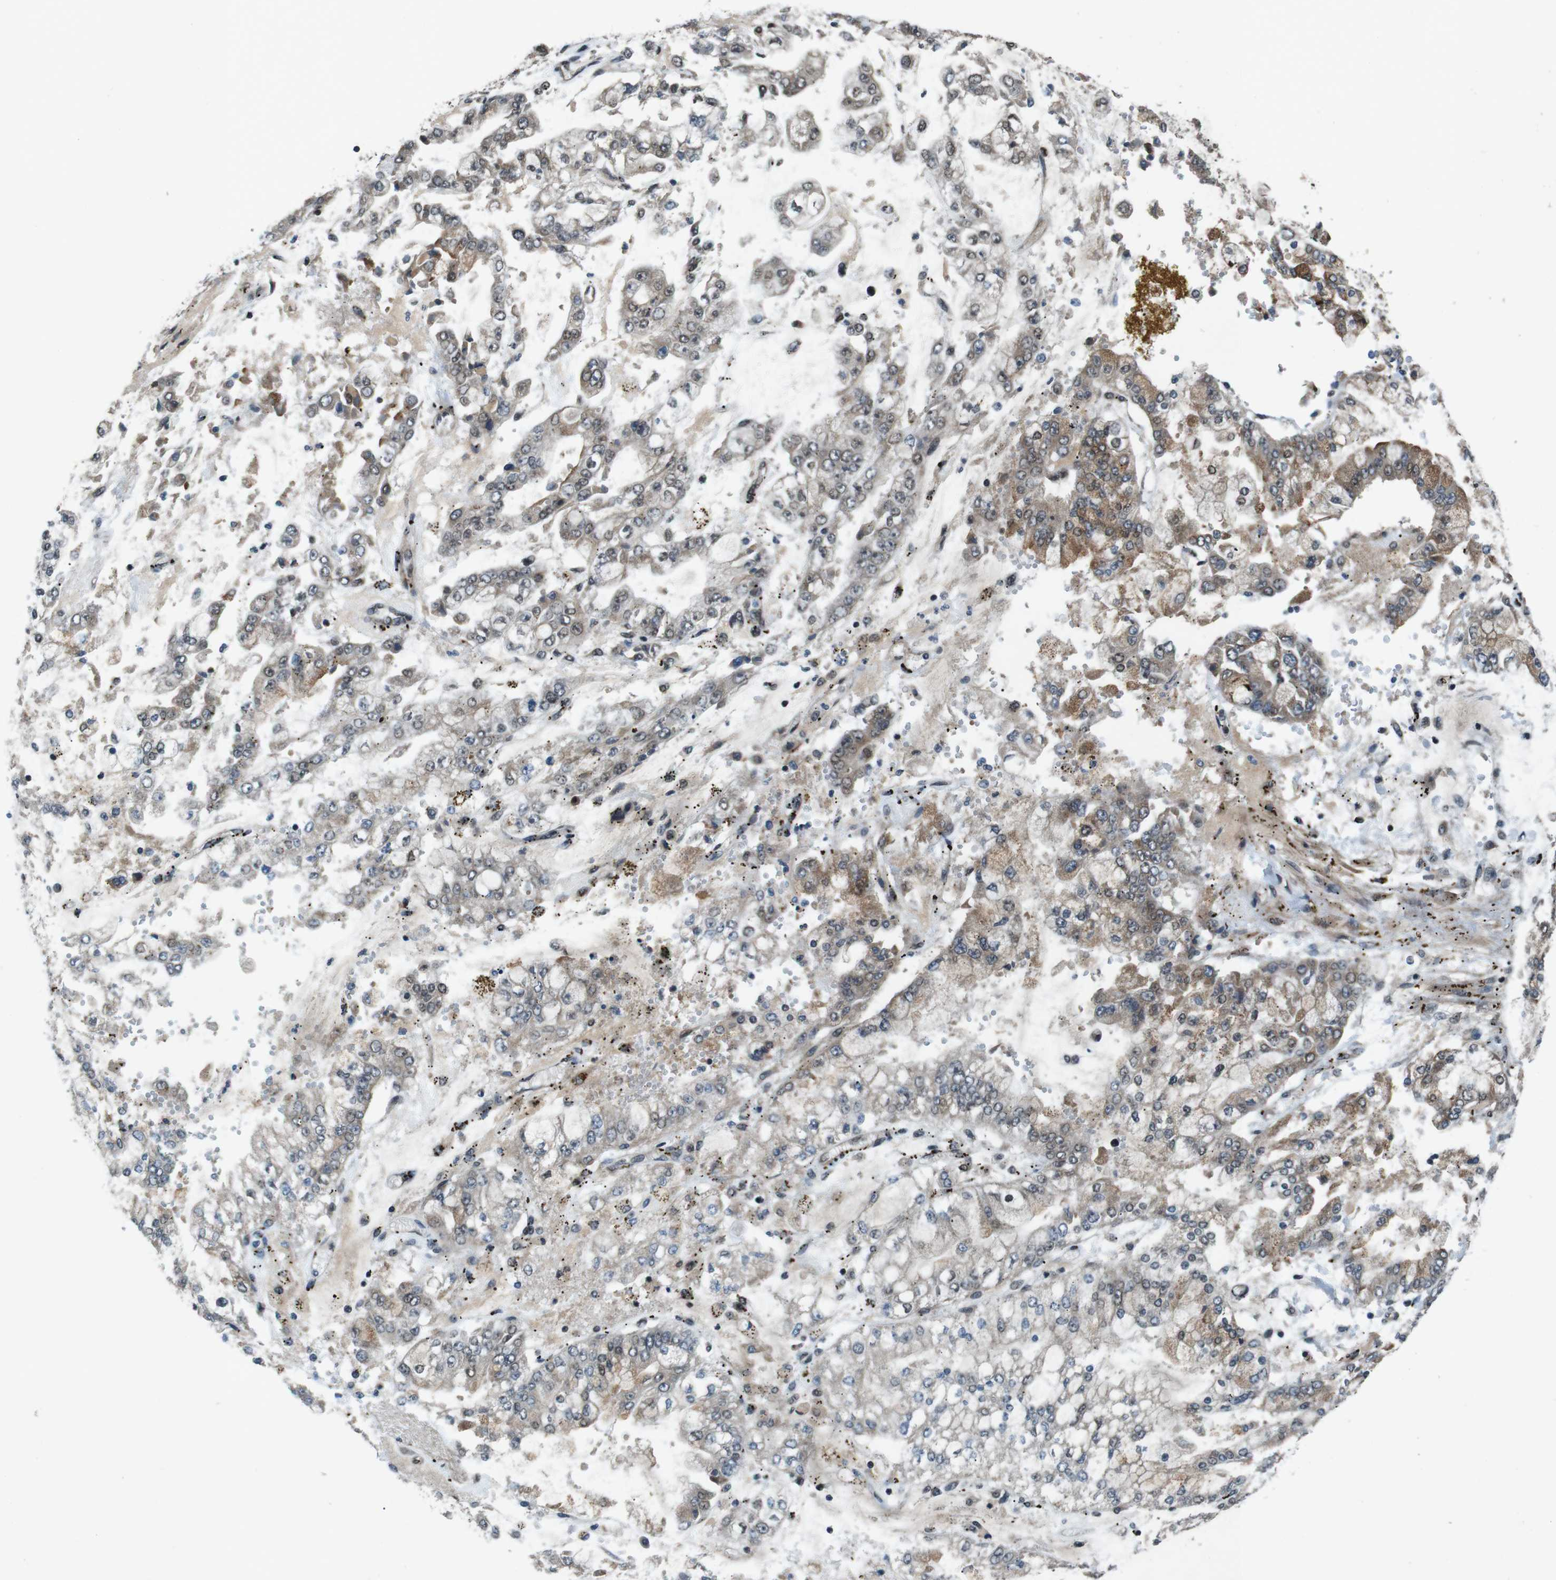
{"staining": {"intensity": "weak", "quantity": "25%-75%", "location": "cytoplasmic/membranous"}, "tissue": "stomach cancer", "cell_type": "Tumor cells", "image_type": "cancer", "snomed": [{"axis": "morphology", "description": "Adenocarcinoma, NOS"}, {"axis": "topography", "description": "Stomach"}], "caption": "Brown immunohistochemical staining in stomach cancer shows weak cytoplasmic/membranous positivity in approximately 25%-75% of tumor cells.", "gene": "SOCS1", "patient": {"sex": "male", "age": 76}}